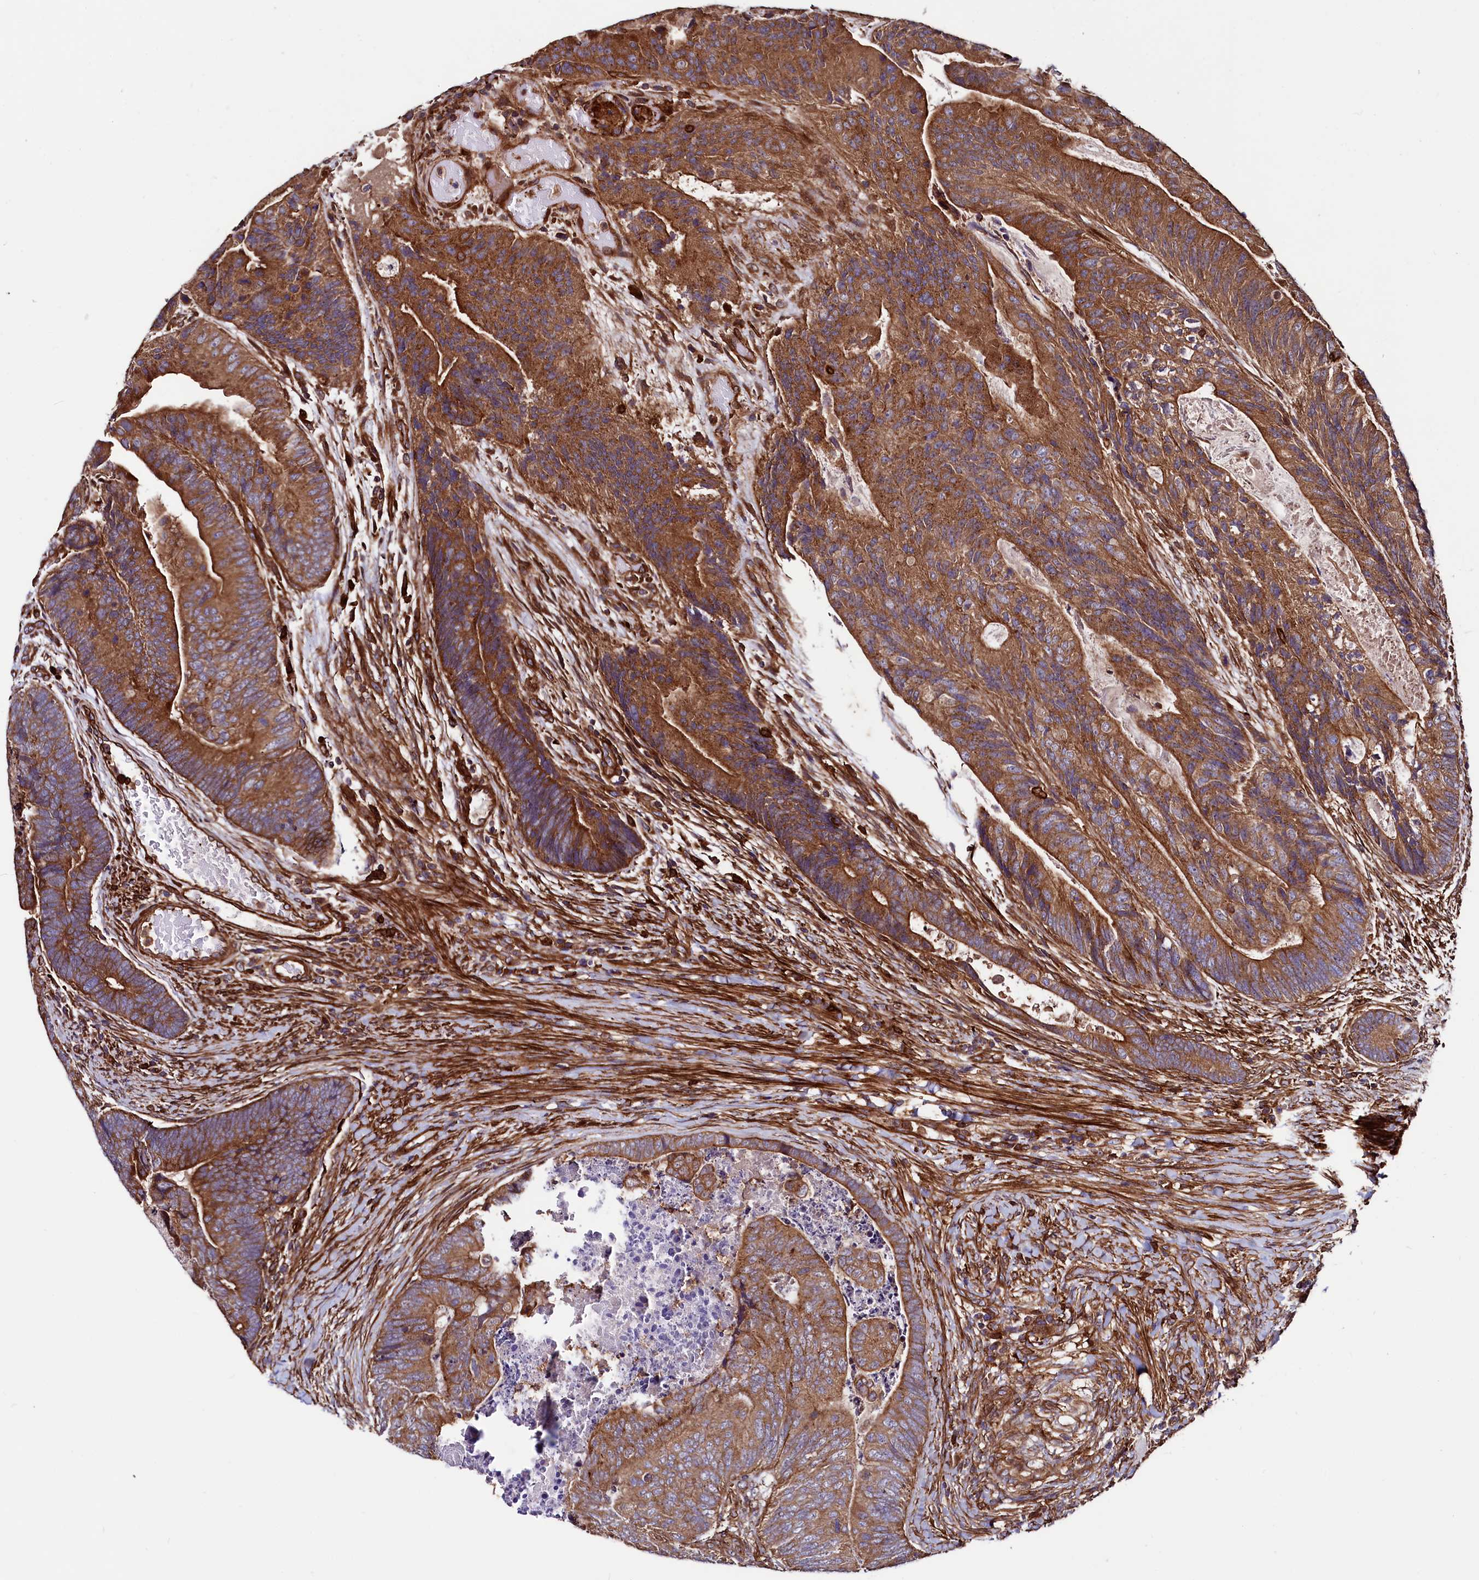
{"staining": {"intensity": "strong", "quantity": ">75%", "location": "cytoplasmic/membranous"}, "tissue": "colorectal cancer", "cell_type": "Tumor cells", "image_type": "cancer", "snomed": [{"axis": "morphology", "description": "Adenocarcinoma, NOS"}, {"axis": "topography", "description": "Colon"}], "caption": "Strong cytoplasmic/membranous expression for a protein is identified in approximately >75% of tumor cells of colorectal cancer using immunohistochemistry.", "gene": "STAMBPL1", "patient": {"sex": "female", "age": 67}}